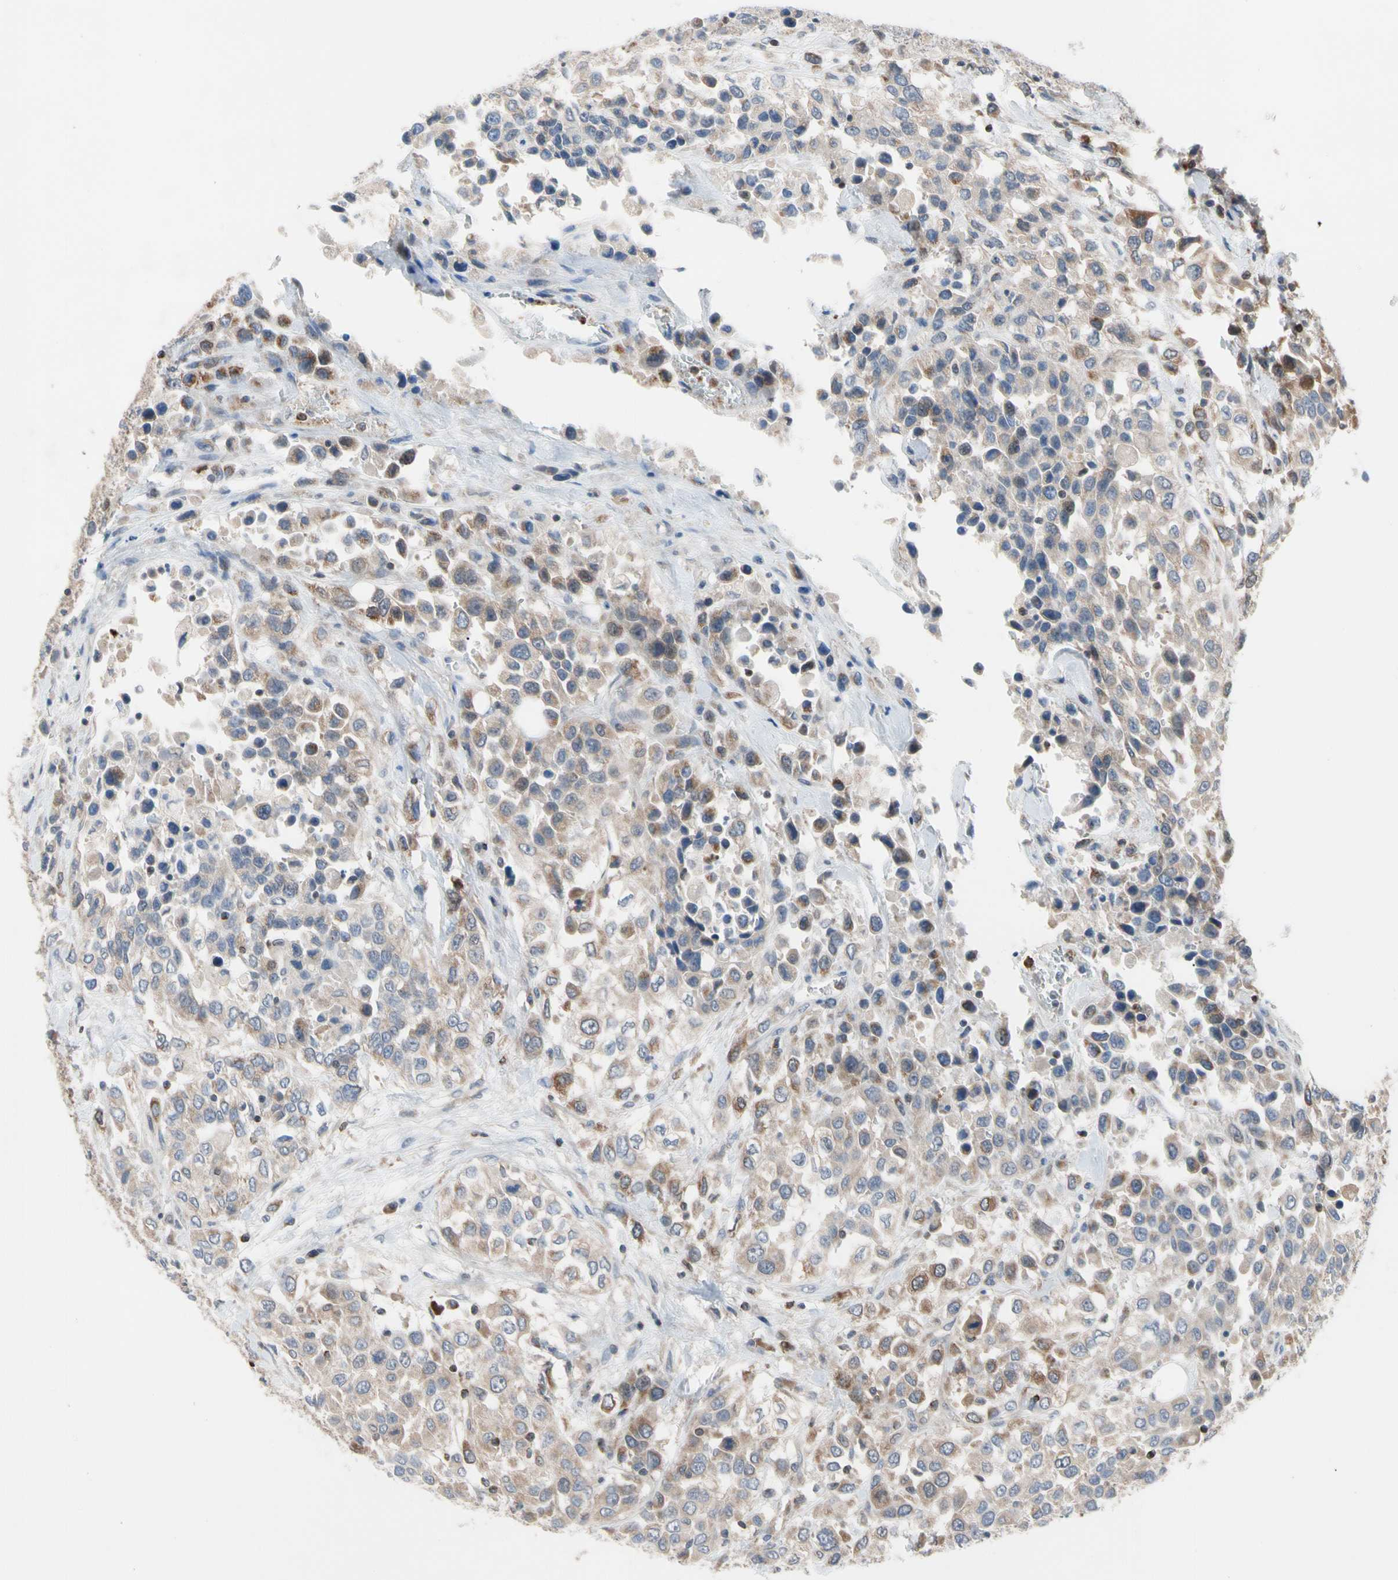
{"staining": {"intensity": "moderate", "quantity": ">75%", "location": "cytoplasmic/membranous"}, "tissue": "urothelial cancer", "cell_type": "Tumor cells", "image_type": "cancer", "snomed": [{"axis": "morphology", "description": "Urothelial carcinoma, High grade"}, {"axis": "topography", "description": "Urinary bladder"}], "caption": "Protein staining of high-grade urothelial carcinoma tissue reveals moderate cytoplasmic/membranous expression in approximately >75% of tumor cells.", "gene": "MCL1", "patient": {"sex": "female", "age": 80}}